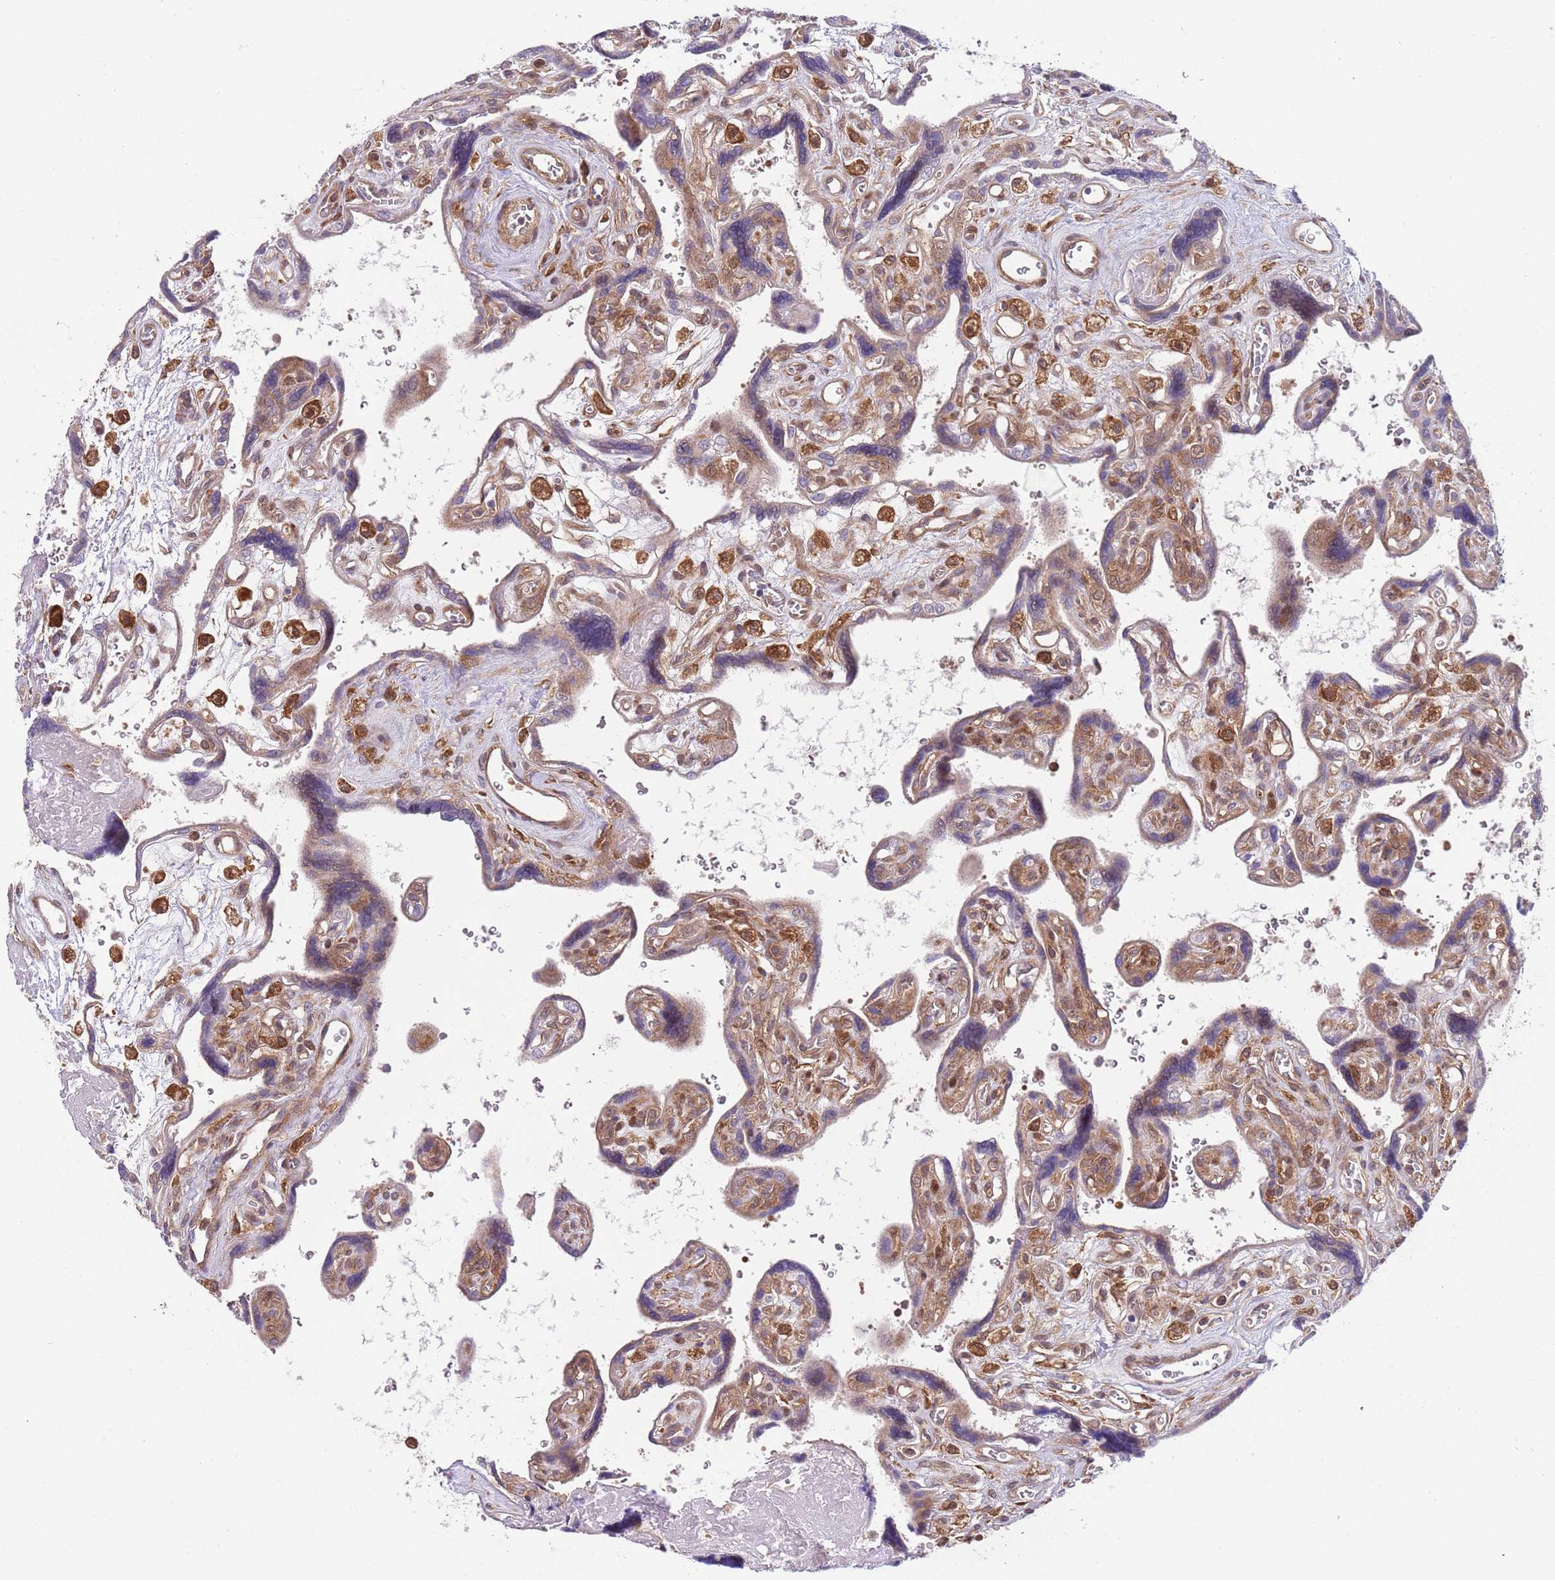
{"staining": {"intensity": "strong", "quantity": "25%-75%", "location": "cytoplasmic/membranous"}, "tissue": "placenta", "cell_type": "Trophoblastic cells", "image_type": "normal", "snomed": [{"axis": "morphology", "description": "Normal tissue, NOS"}, {"axis": "topography", "description": "Placenta"}], "caption": "A brown stain shows strong cytoplasmic/membranous staining of a protein in trophoblastic cells of normal placenta. (IHC, brightfield microscopy, high magnification).", "gene": "GGA1", "patient": {"sex": "female", "age": 39}}